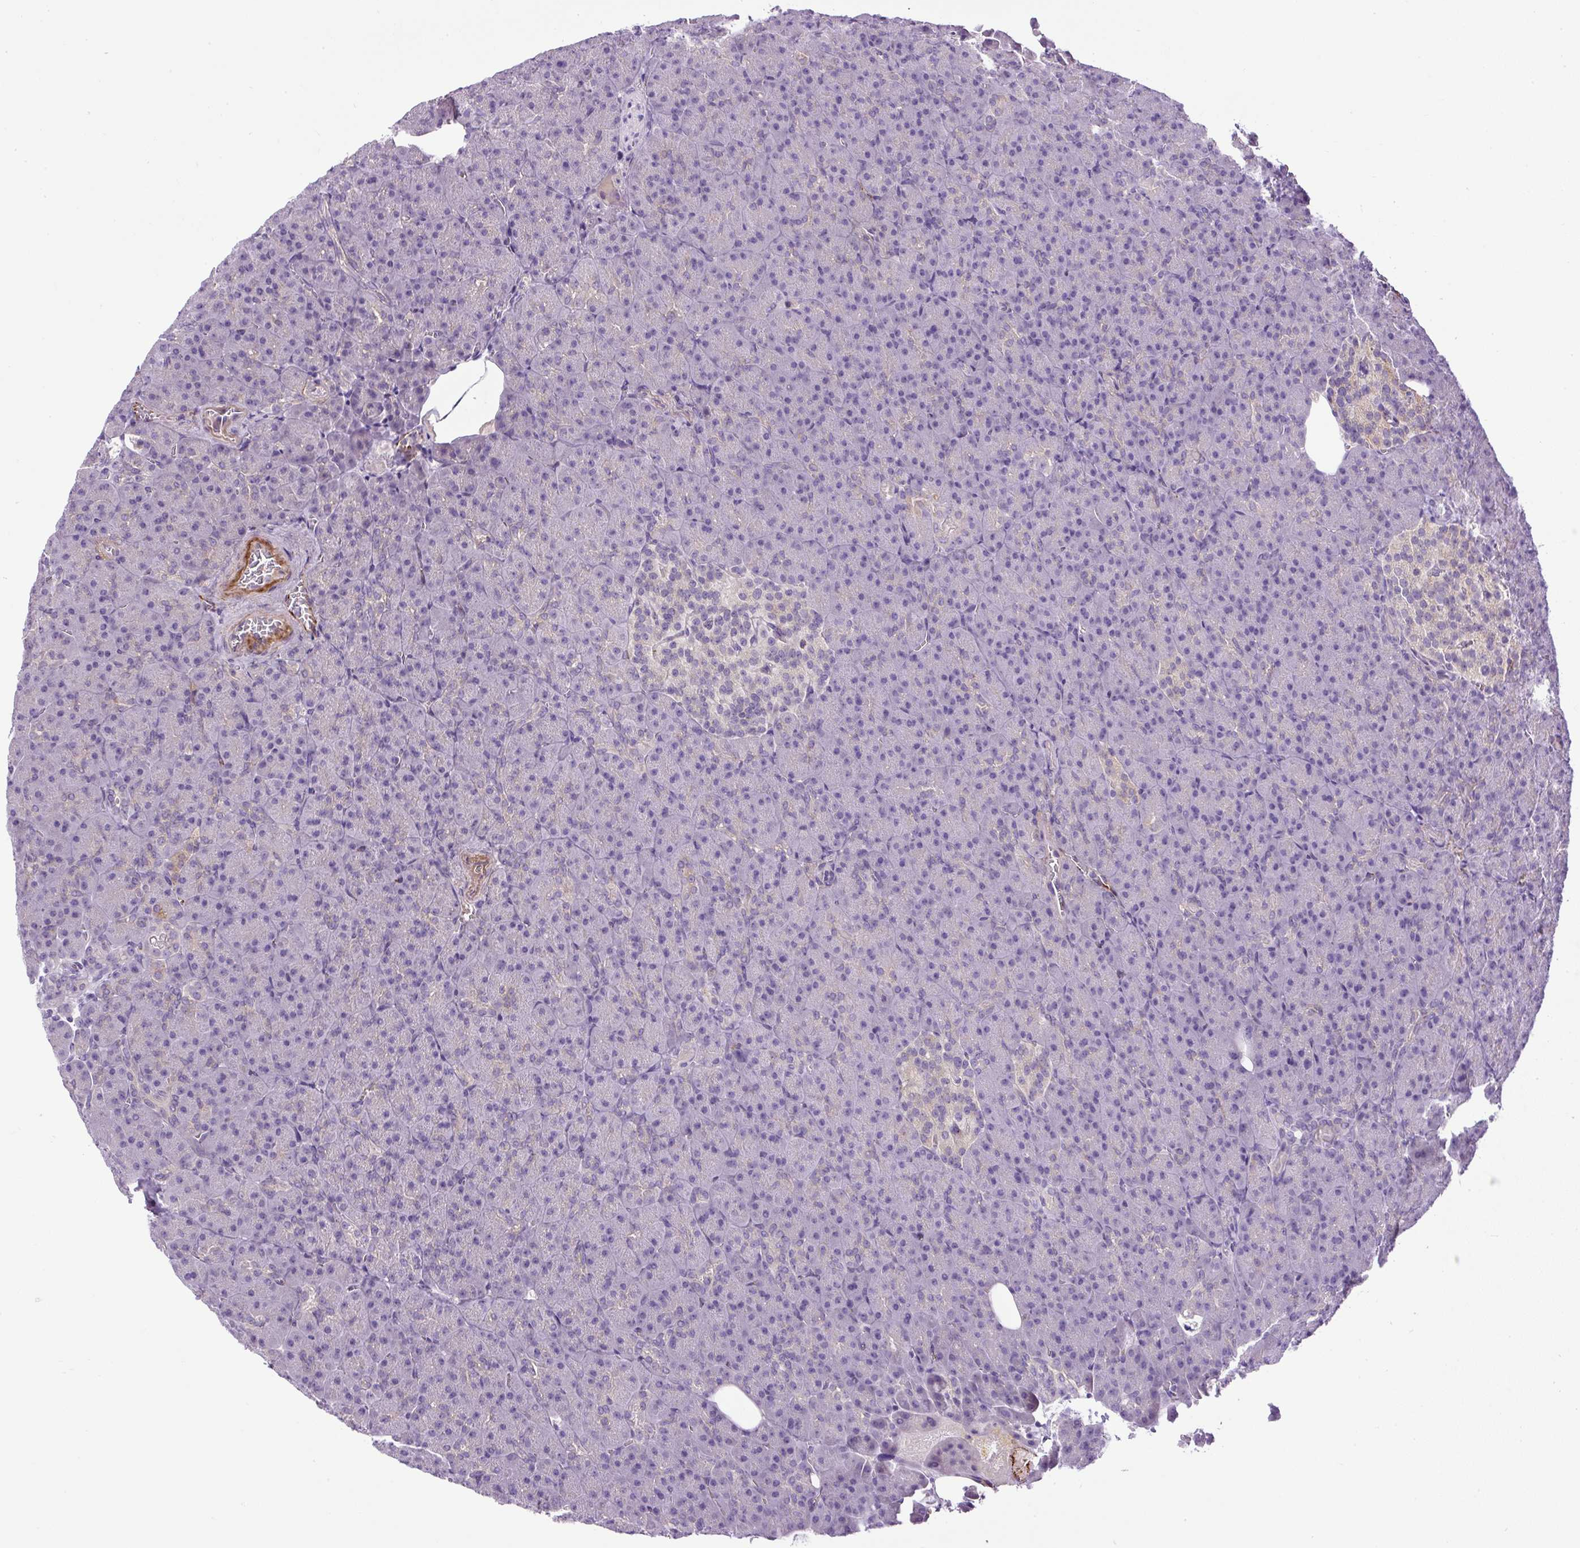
{"staining": {"intensity": "negative", "quantity": "none", "location": "none"}, "tissue": "pancreas", "cell_type": "Exocrine glandular cells", "image_type": "normal", "snomed": [{"axis": "morphology", "description": "Normal tissue, NOS"}, {"axis": "topography", "description": "Pancreas"}], "caption": "Exocrine glandular cells are negative for protein expression in unremarkable human pancreas. (Immunohistochemistry (ihc), brightfield microscopy, high magnification).", "gene": "LEFTY1", "patient": {"sex": "female", "age": 74}}